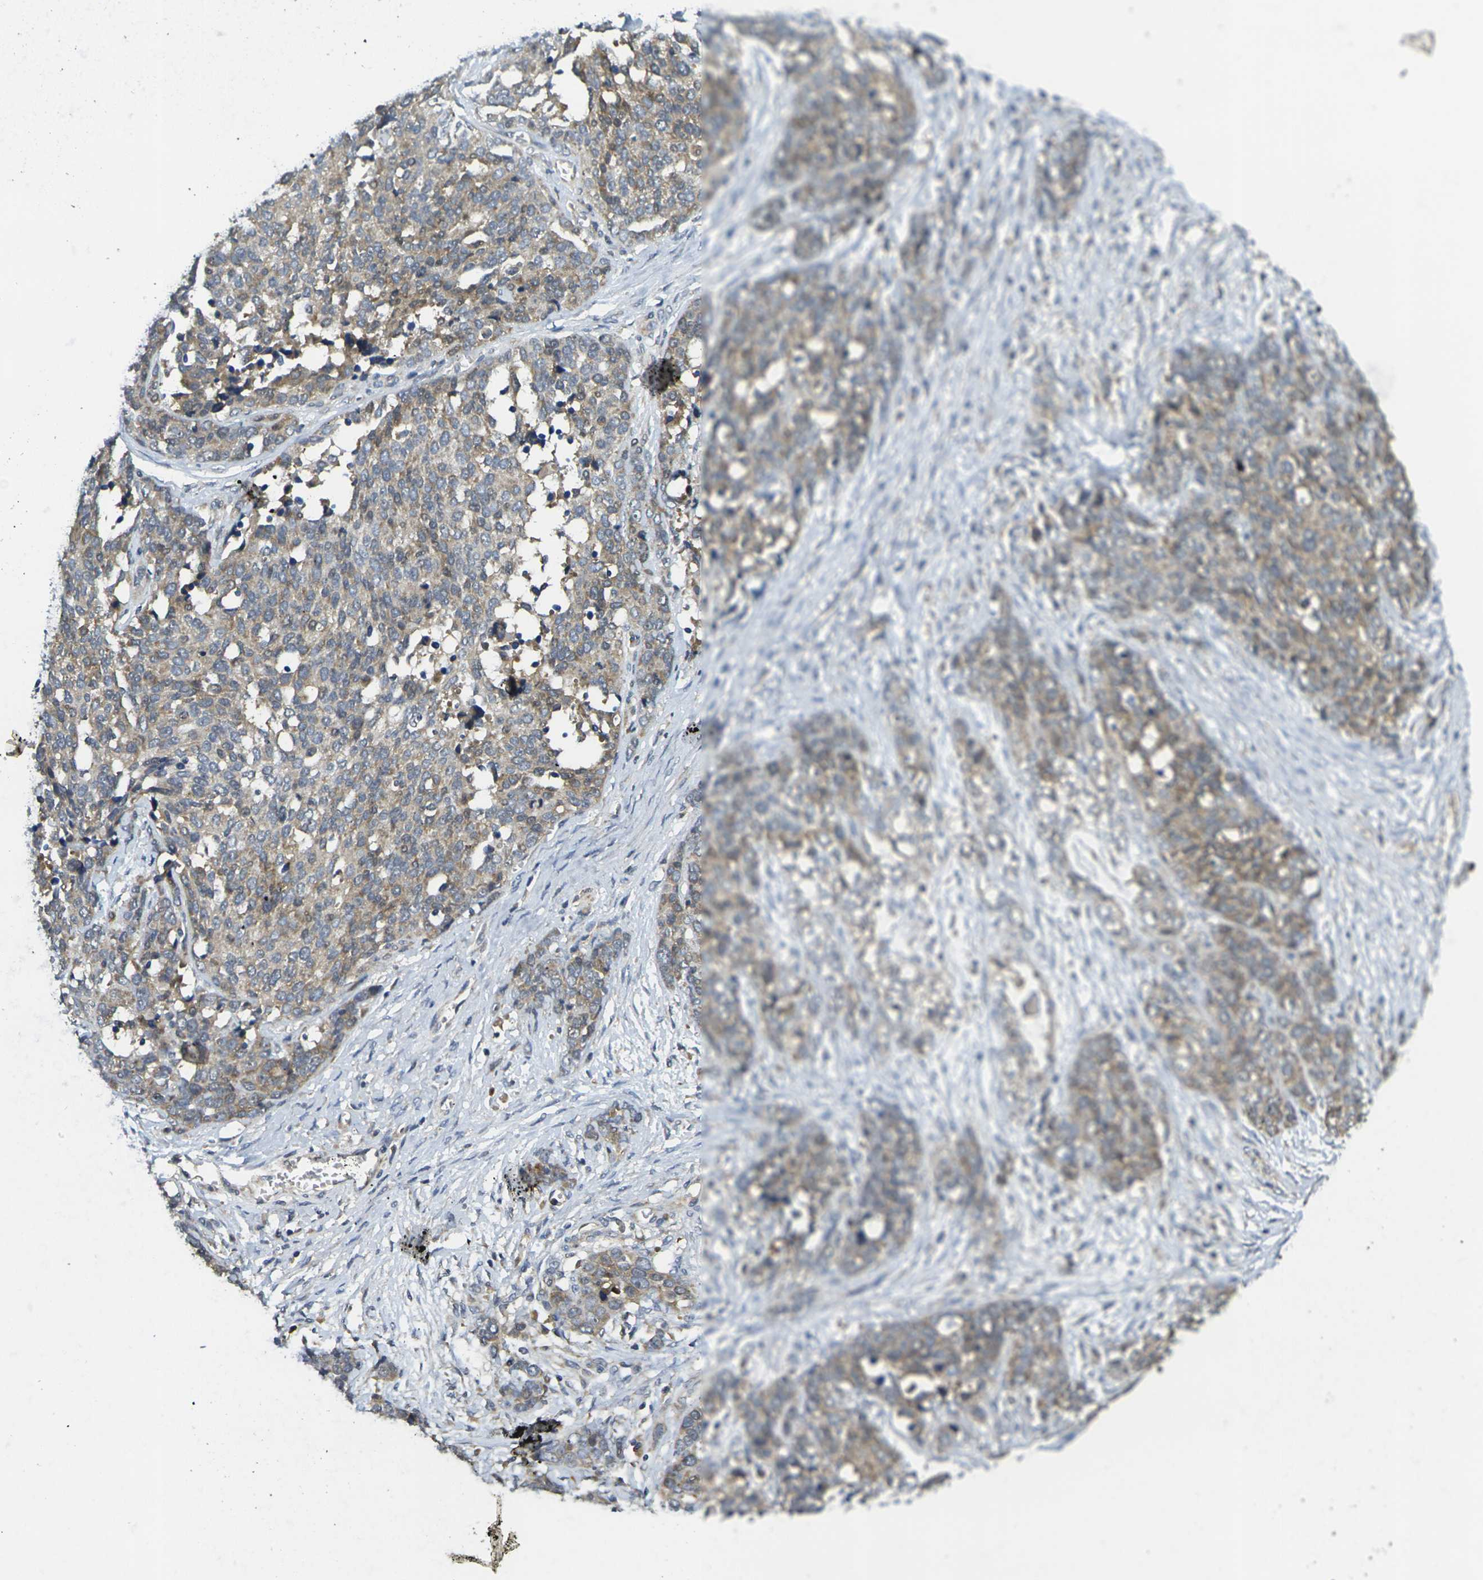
{"staining": {"intensity": "moderate", "quantity": ">75%", "location": "cytoplasmic/membranous"}, "tissue": "ovarian cancer", "cell_type": "Tumor cells", "image_type": "cancer", "snomed": [{"axis": "morphology", "description": "Cystadenocarcinoma, serous, NOS"}, {"axis": "topography", "description": "Ovary"}], "caption": "A brown stain highlights moderate cytoplasmic/membranous positivity of a protein in ovarian cancer (serous cystadenocarcinoma) tumor cells.", "gene": "MINAR2", "patient": {"sex": "female", "age": 44}}